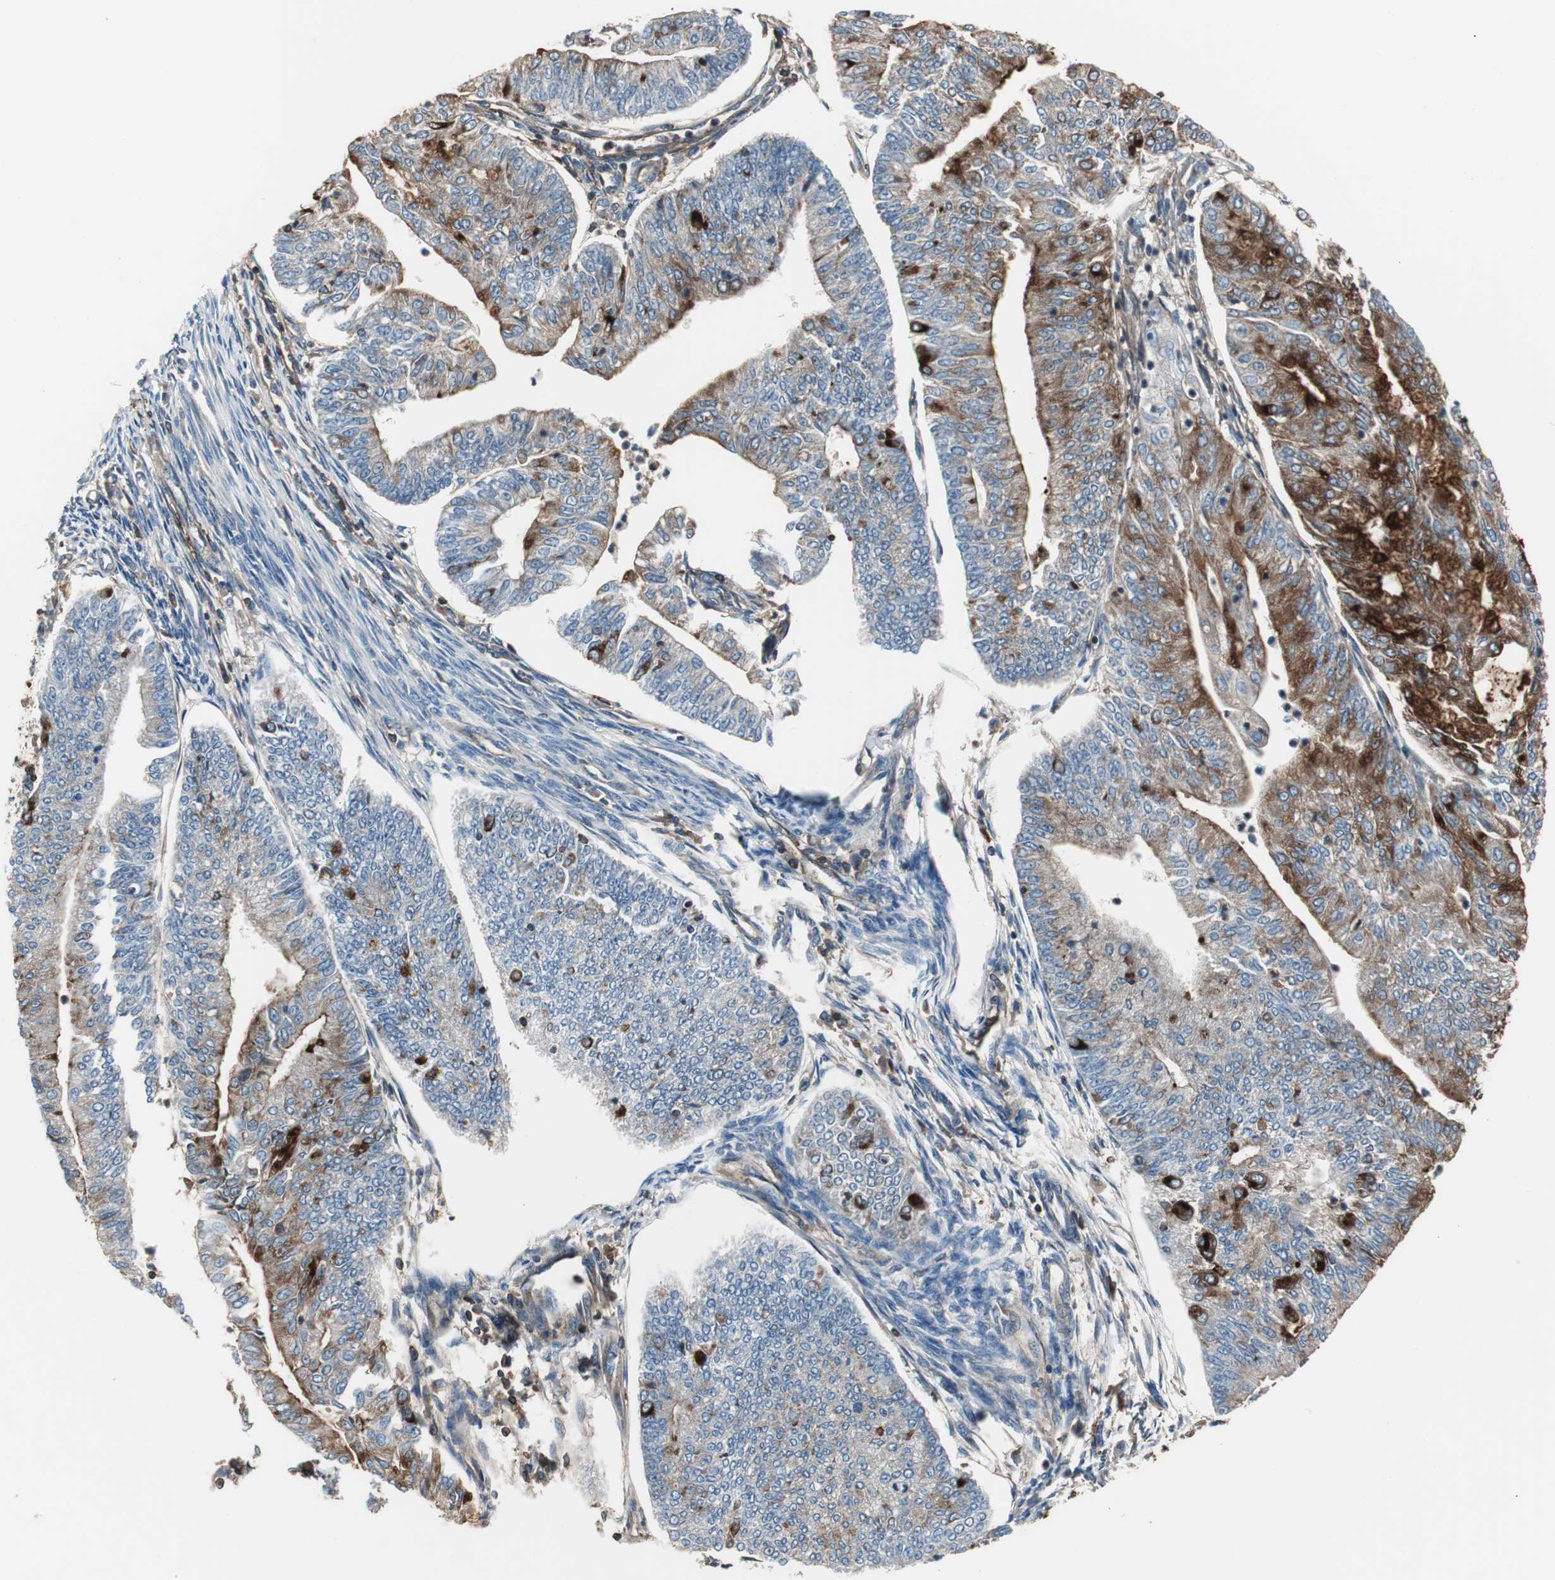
{"staining": {"intensity": "strong", "quantity": "<25%", "location": "cytoplasmic/membranous"}, "tissue": "endometrial cancer", "cell_type": "Tumor cells", "image_type": "cancer", "snomed": [{"axis": "morphology", "description": "Adenocarcinoma, NOS"}, {"axis": "topography", "description": "Endometrium"}], "caption": "Endometrial adenocarcinoma was stained to show a protein in brown. There is medium levels of strong cytoplasmic/membranous positivity in approximately <25% of tumor cells. Nuclei are stained in blue.", "gene": "B2M", "patient": {"sex": "female", "age": 59}}